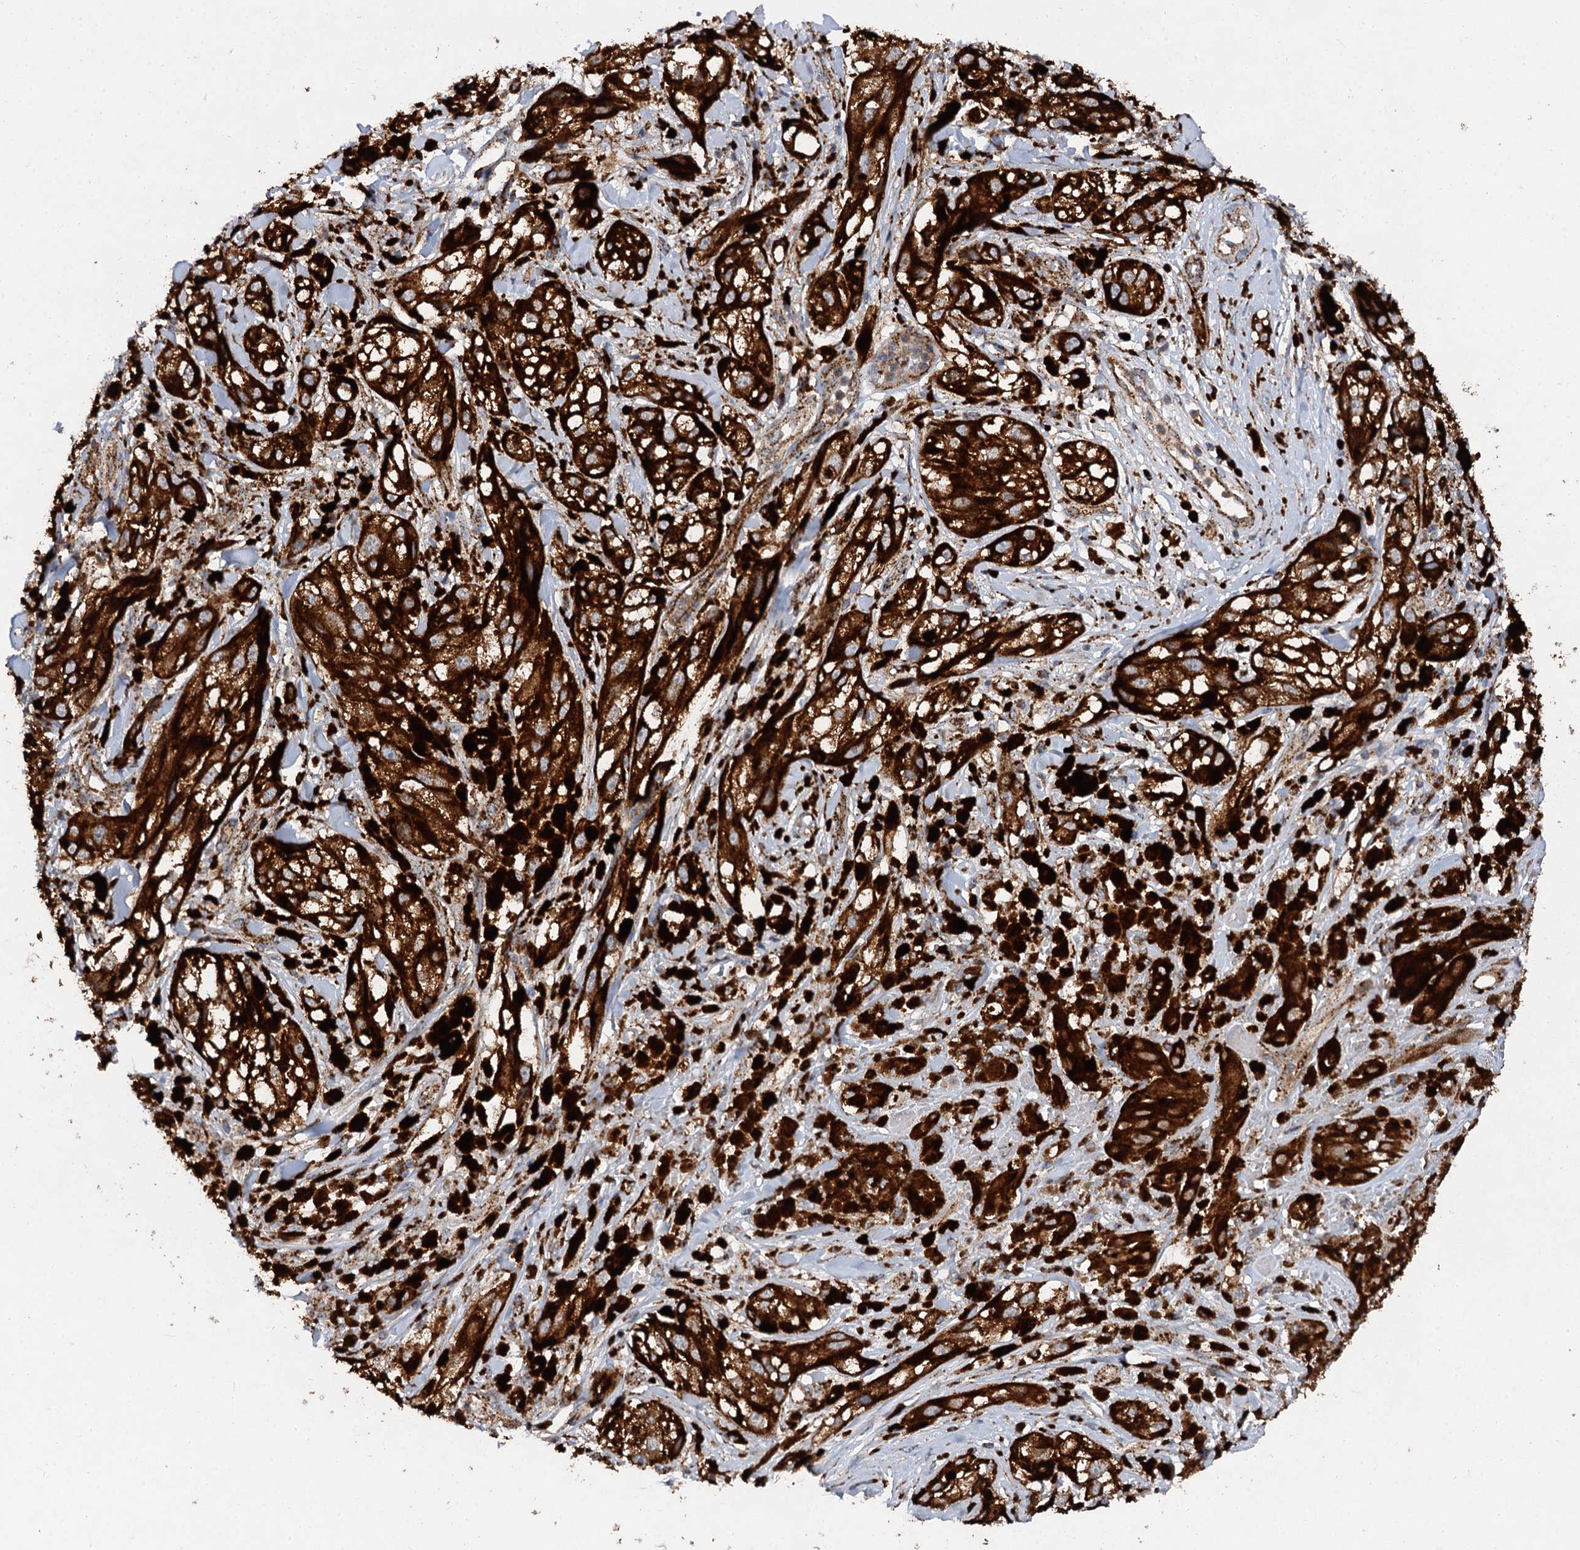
{"staining": {"intensity": "strong", "quantity": ">75%", "location": "cytoplasmic/membranous"}, "tissue": "melanoma", "cell_type": "Tumor cells", "image_type": "cancer", "snomed": [{"axis": "morphology", "description": "Malignant melanoma, NOS"}, {"axis": "topography", "description": "Skin"}], "caption": "Malignant melanoma stained with immunohistochemistry reveals strong cytoplasmic/membranous staining in about >75% of tumor cells.", "gene": "GBA1", "patient": {"sex": "male", "age": 88}}